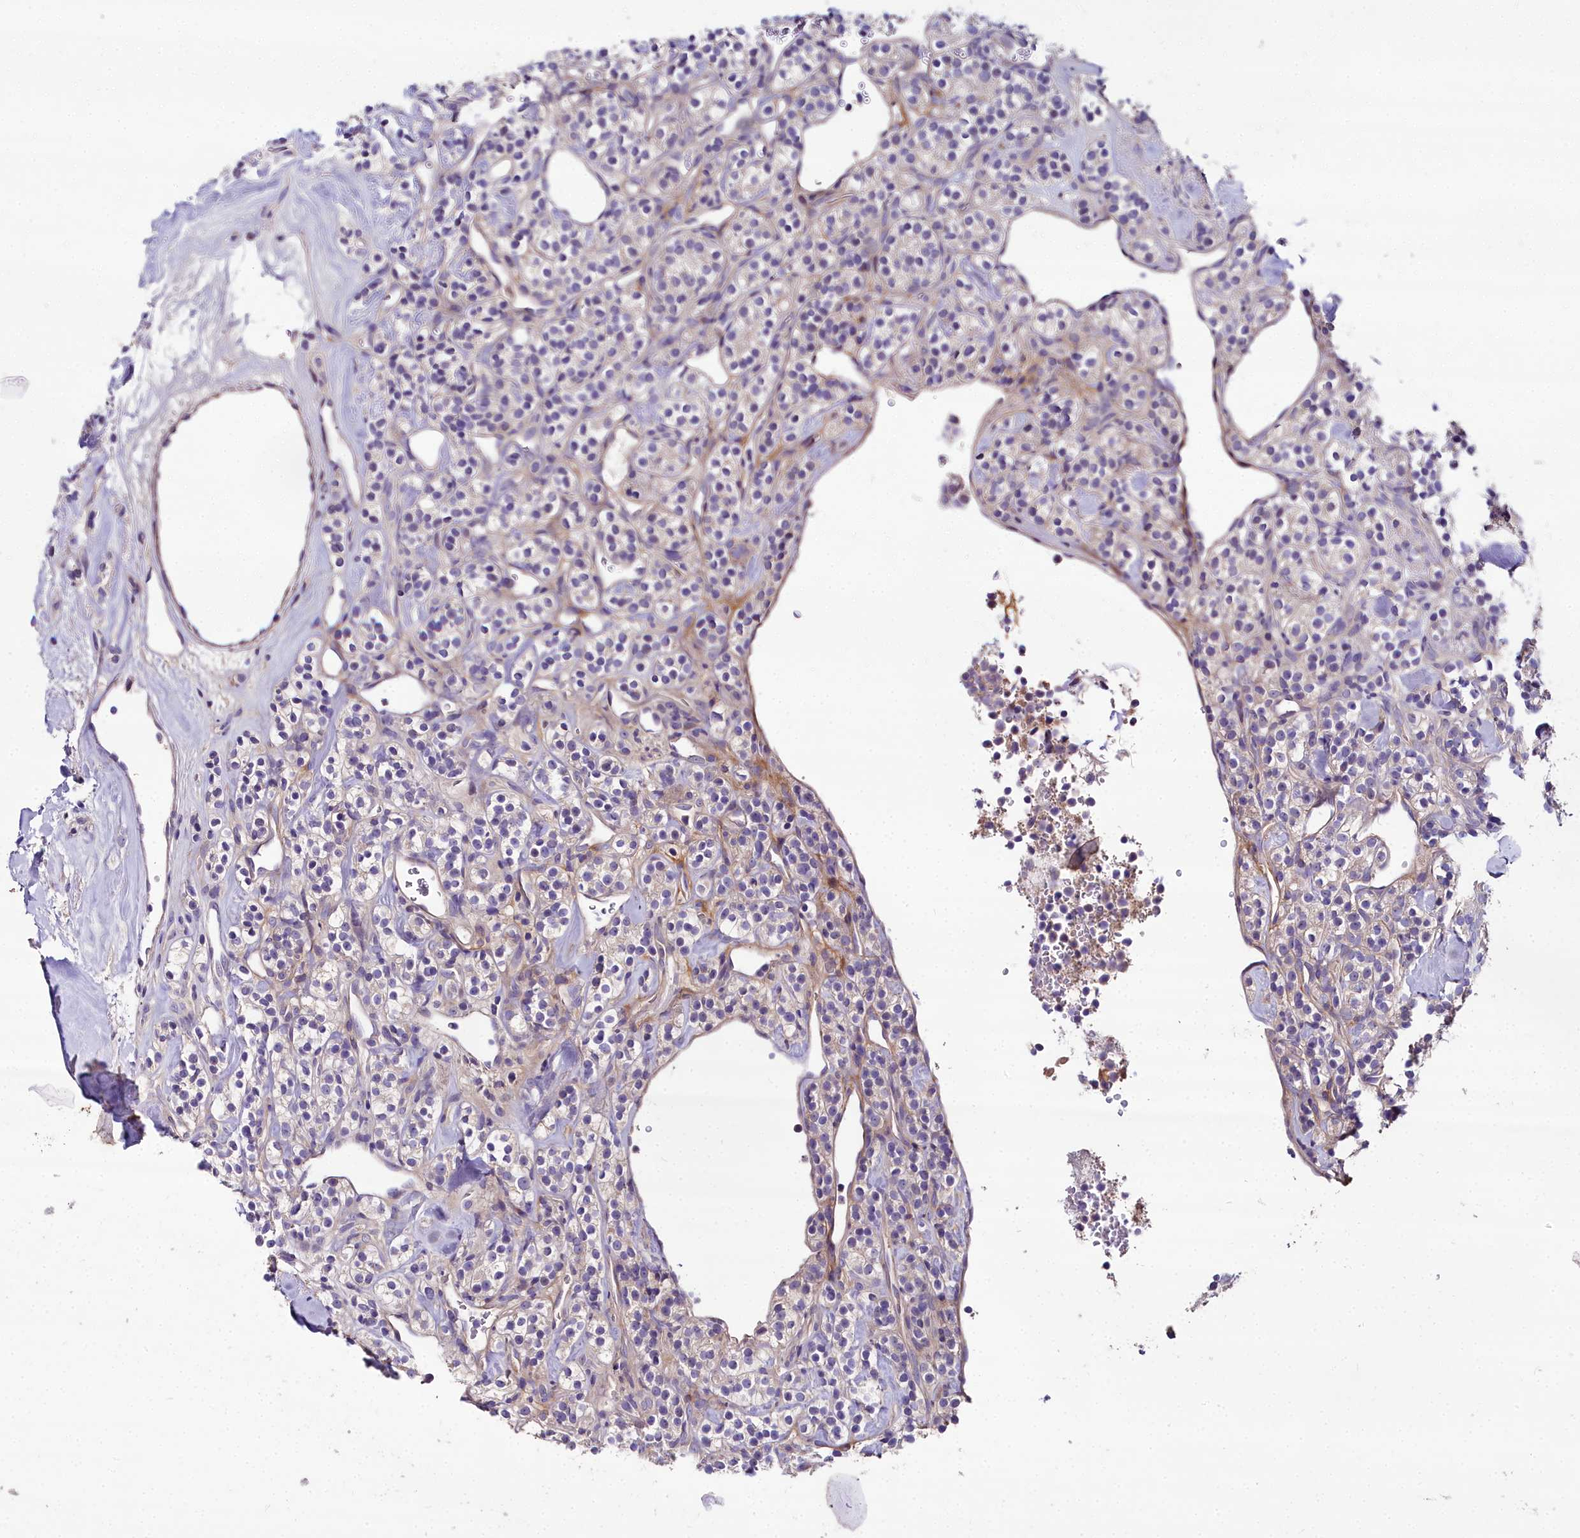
{"staining": {"intensity": "negative", "quantity": "none", "location": "none"}, "tissue": "renal cancer", "cell_type": "Tumor cells", "image_type": "cancer", "snomed": [{"axis": "morphology", "description": "Adenocarcinoma, NOS"}, {"axis": "topography", "description": "Kidney"}], "caption": "This is an immunohistochemistry micrograph of human renal cancer (adenocarcinoma). There is no staining in tumor cells.", "gene": "NT5M", "patient": {"sex": "male", "age": 77}}